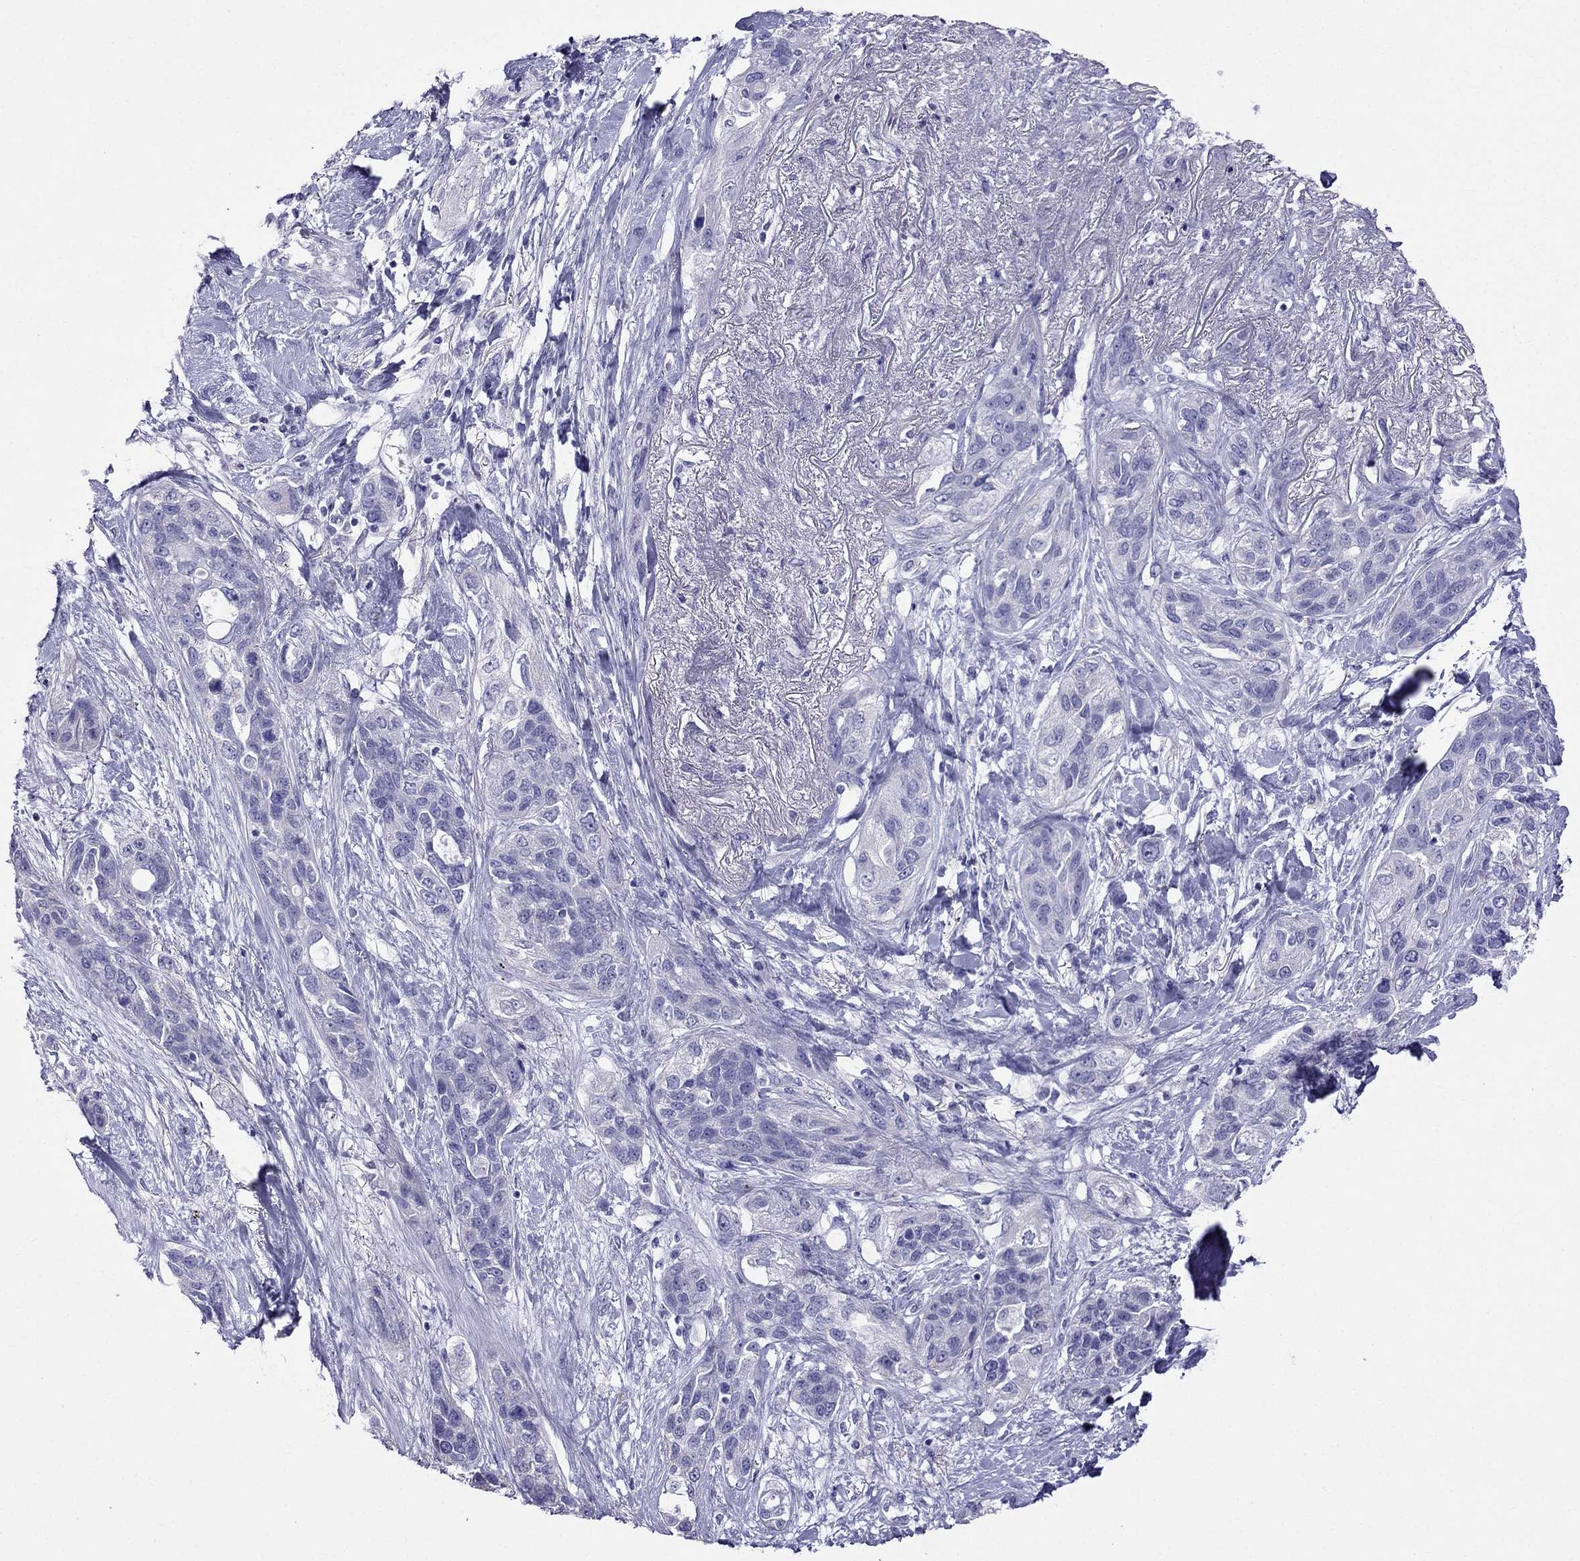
{"staining": {"intensity": "negative", "quantity": "none", "location": "none"}, "tissue": "lung cancer", "cell_type": "Tumor cells", "image_type": "cancer", "snomed": [{"axis": "morphology", "description": "Squamous cell carcinoma, NOS"}, {"axis": "topography", "description": "Lung"}], "caption": "IHC histopathology image of human squamous cell carcinoma (lung) stained for a protein (brown), which displays no expression in tumor cells.", "gene": "TDRD1", "patient": {"sex": "female", "age": 70}}